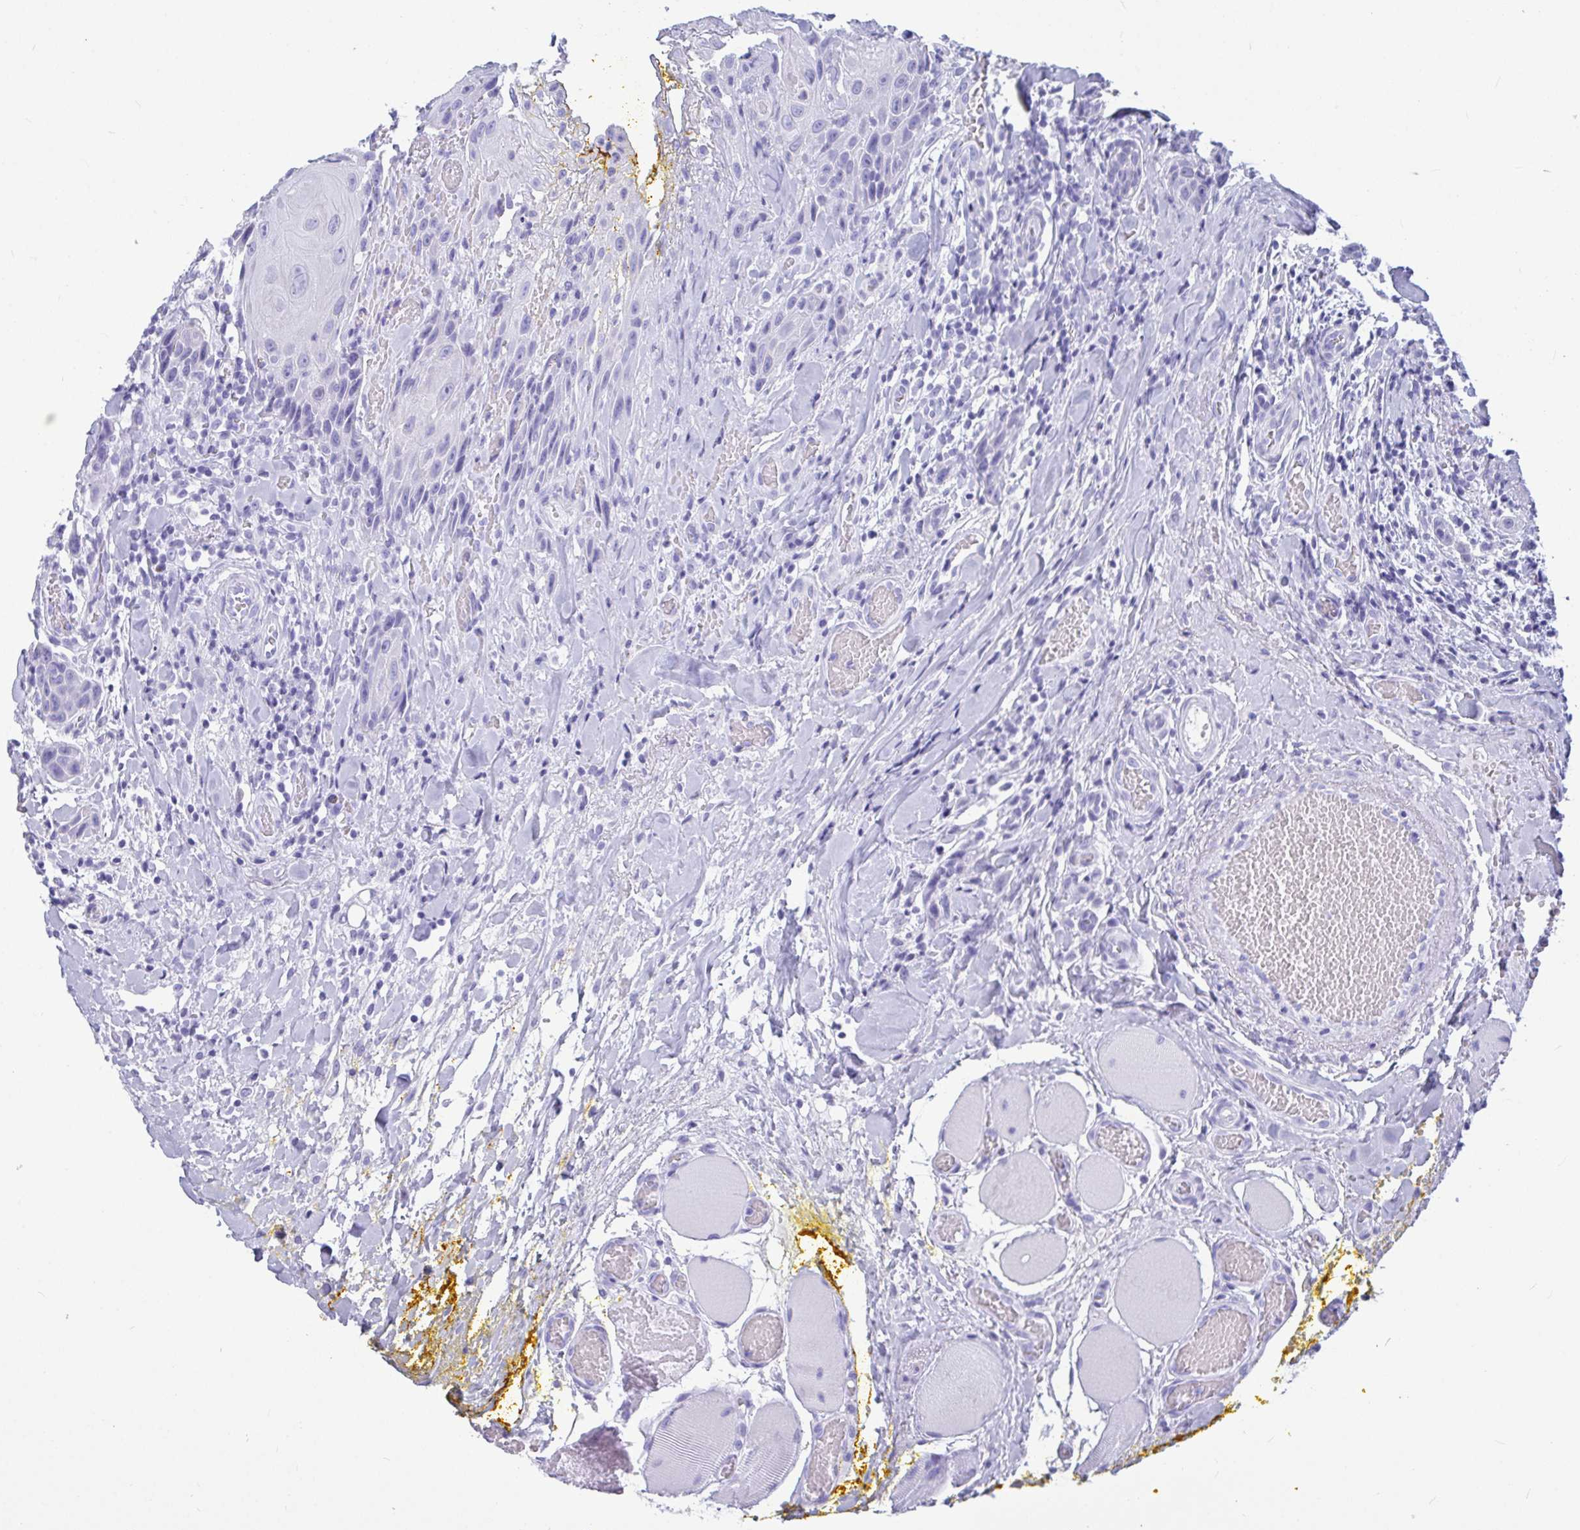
{"staining": {"intensity": "negative", "quantity": "none", "location": "none"}, "tissue": "head and neck cancer", "cell_type": "Tumor cells", "image_type": "cancer", "snomed": [{"axis": "morphology", "description": "Squamous cell carcinoma, NOS"}, {"axis": "topography", "description": "Oral tissue"}, {"axis": "topography", "description": "Head-Neck"}], "caption": "DAB (3,3'-diaminobenzidine) immunohistochemical staining of human head and neck cancer (squamous cell carcinoma) displays no significant positivity in tumor cells.", "gene": "OR5J2", "patient": {"sex": "male", "age": 49}}